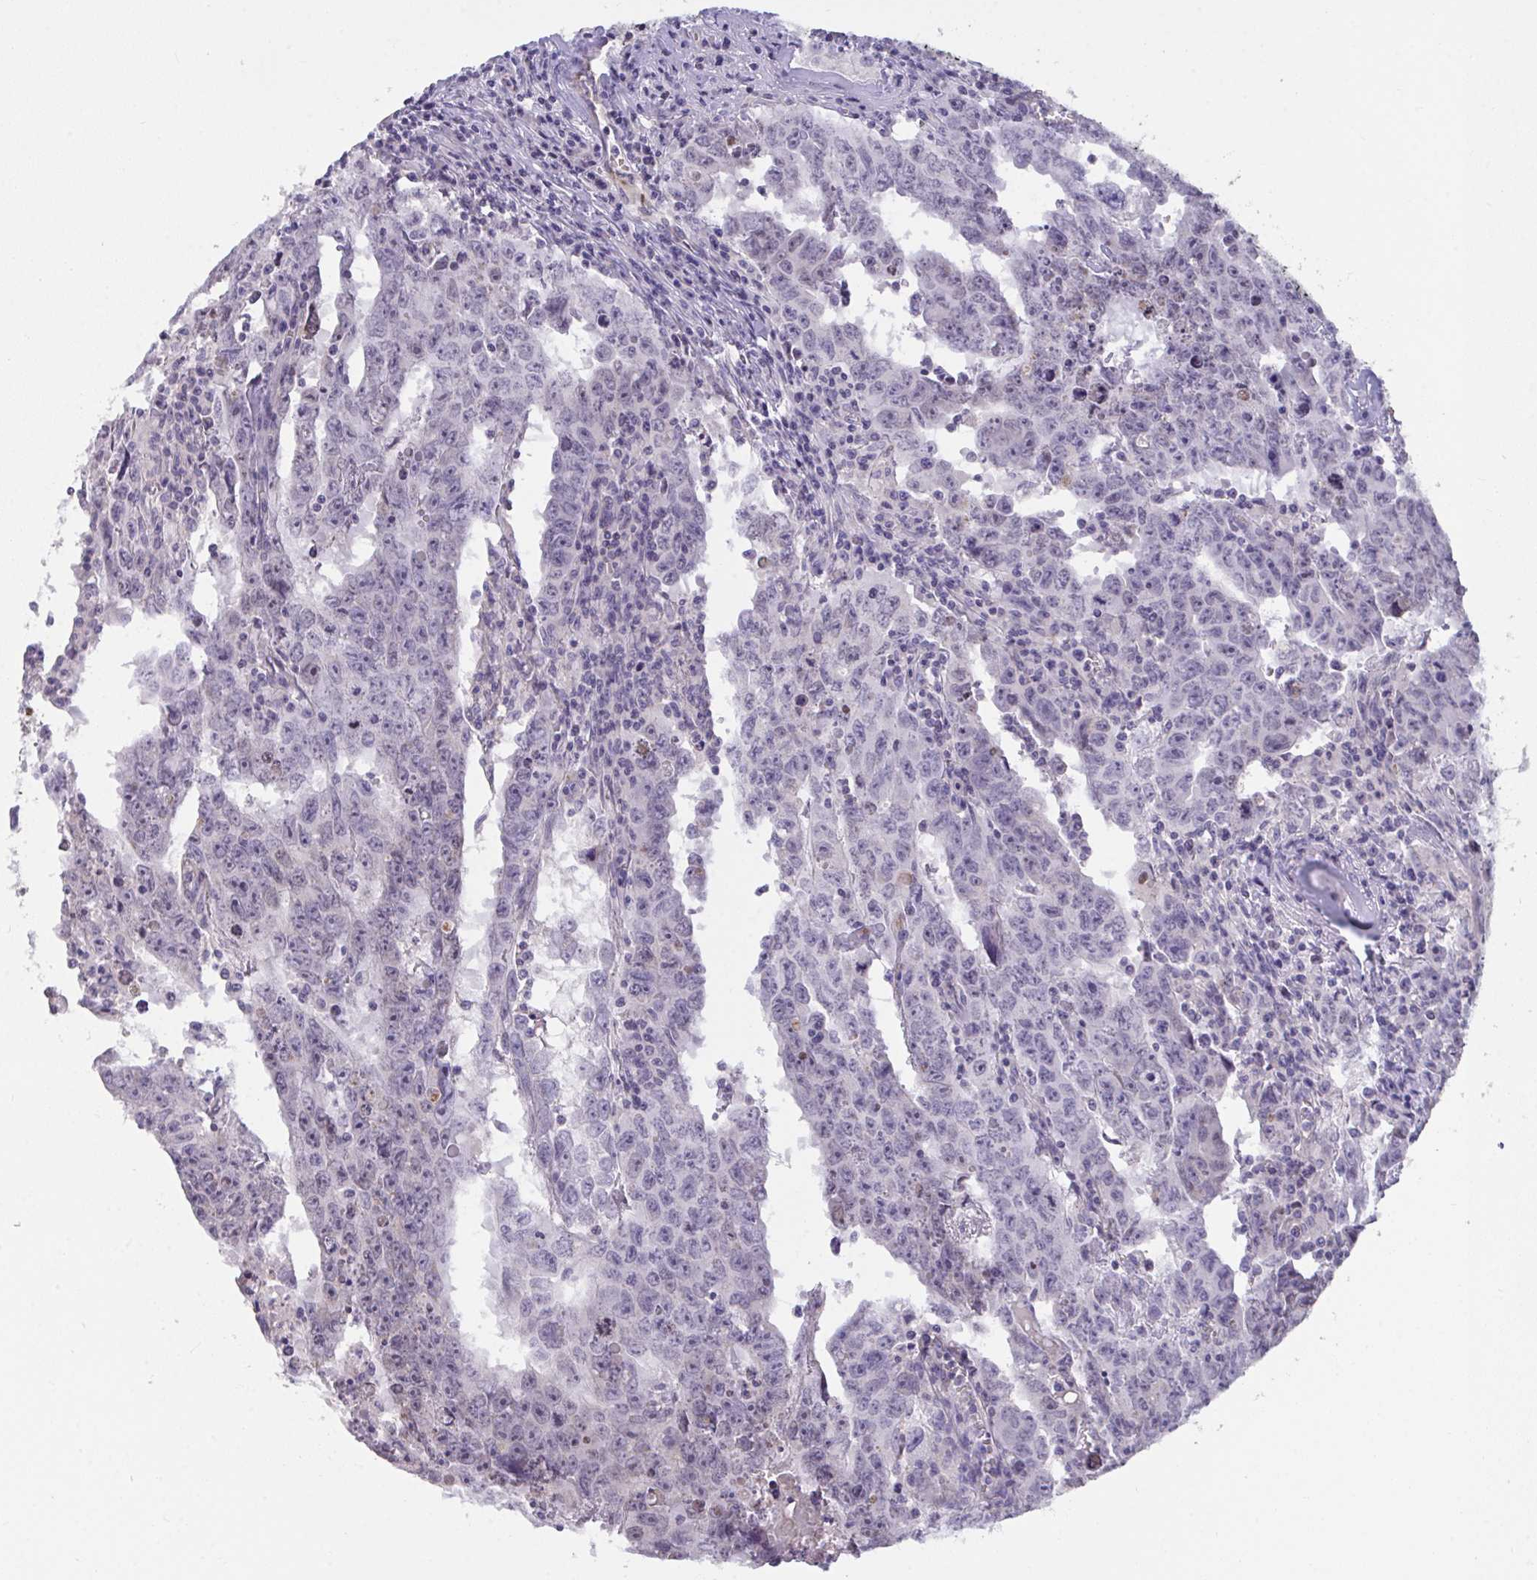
{"staining": {"intensity": "negative", "quantity": "none", "location": "none"}, "tissue": "testis cancer", "cell_type": "Tumor cells", "image_type": "cancer", "snomed": [{"axis": "morphology", "description": "Carcinoma, Embryonal, NOS"}, {"axis": "topography", "description": "Testis"}], "caption": "This histopathology image is of embryonal carcinoma (testis) stained with immunohistochemistry to label a protein in brown with the nuclei are counter-stained blue. There is no positivity in tumor cells.", "gene": "SEMA6B", "patient": {"sex": "male", "age": 22}}